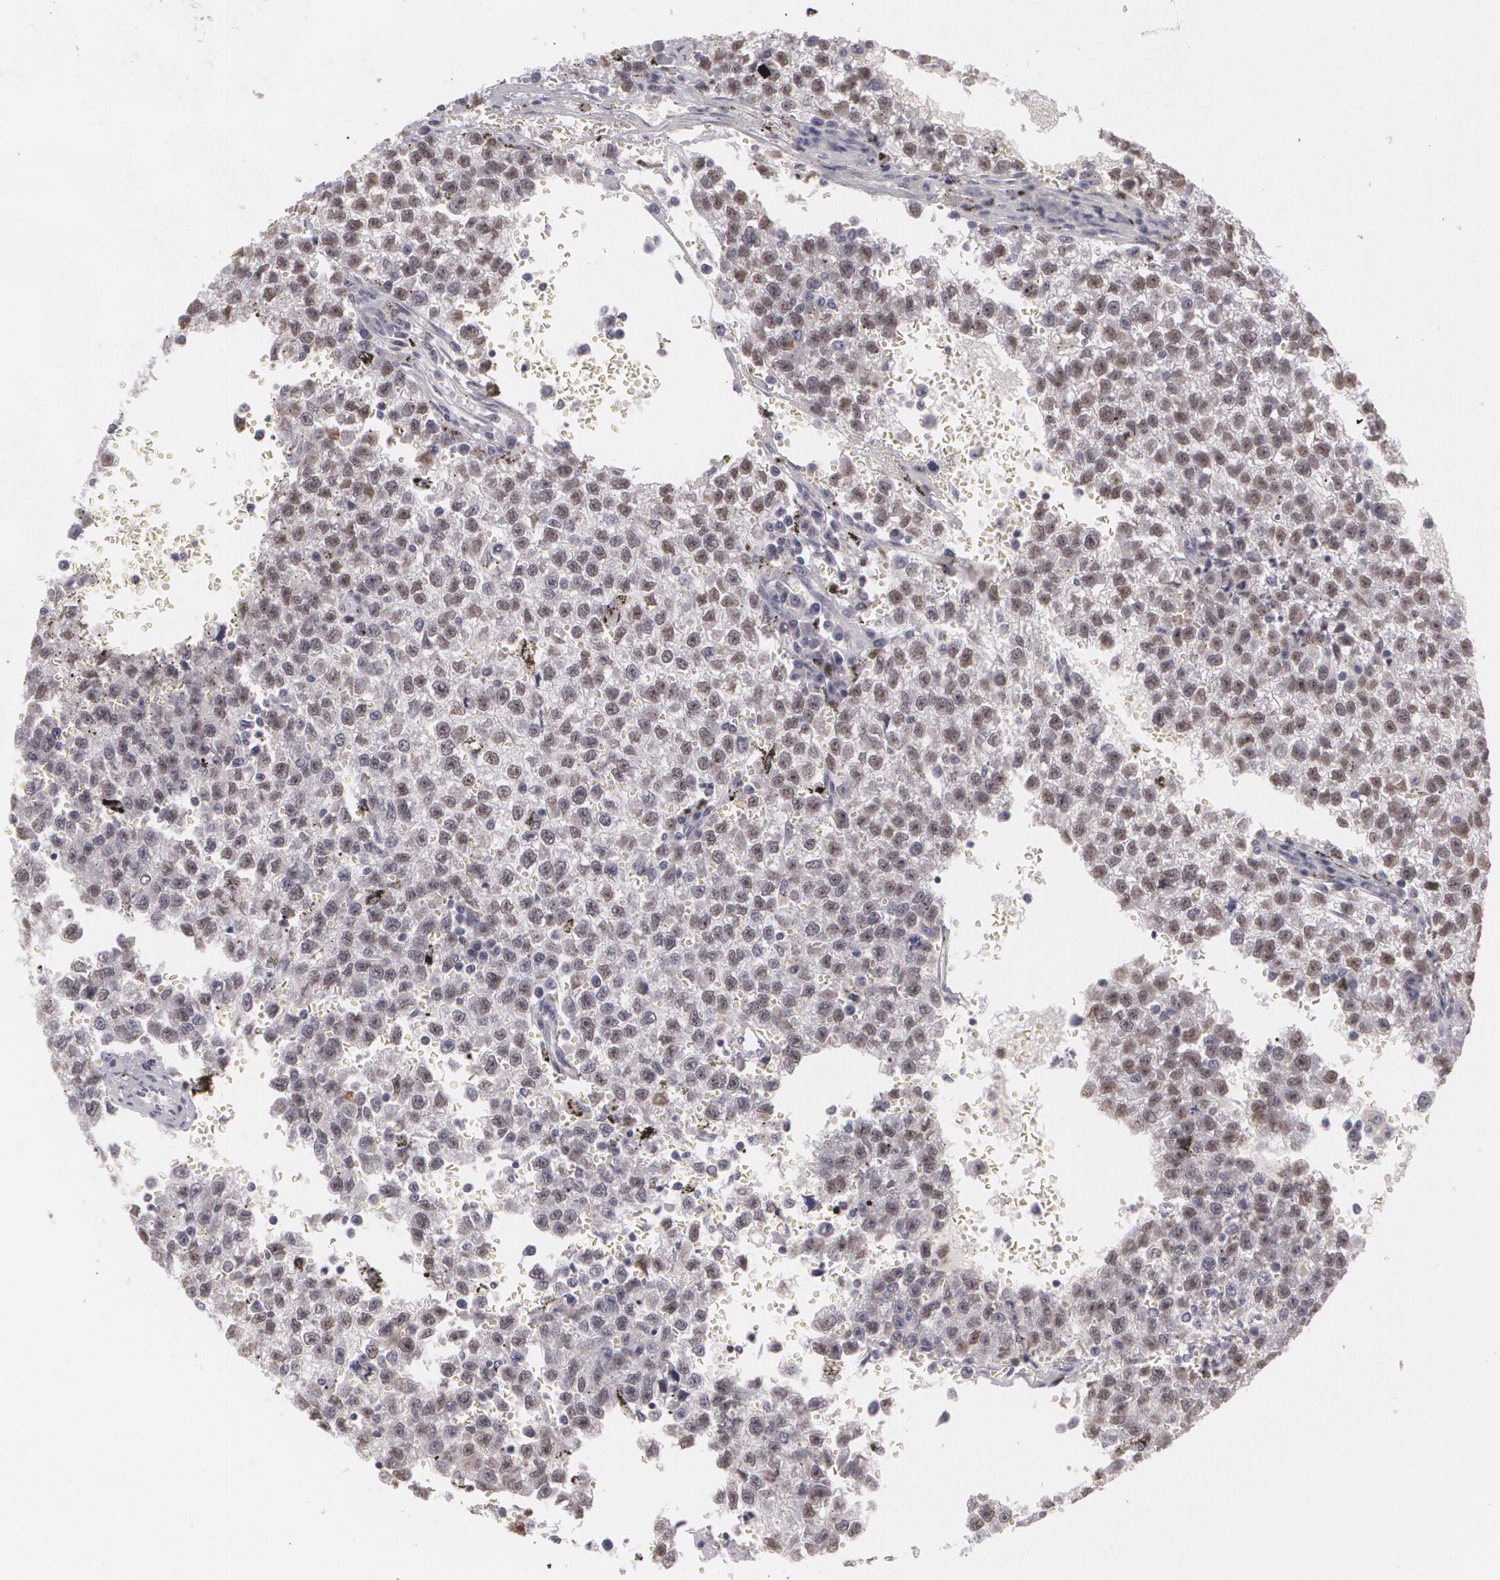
{"staining": {"intensity": "weak", "quantity": "<25%", "location": "nuclear"}, "tissue": "testis cancer", "cell_type": "Tumor cells", "image_type": "cancer", "snomed": [{"axis": "morphology", "description": "Seminoma, NOS"}, {"axis": "topography", "description": "Testis"}], "caption": "High magnification brightfield microscopy of seminoma (testis) stained with DAB (3,3'-diaminobenzidine) (brown) and counterstained with hematoxylin (blue): tumor cells show no significant expression.", "gene": "RRP7A", "patient": {"sex": "male", "age": 35}}